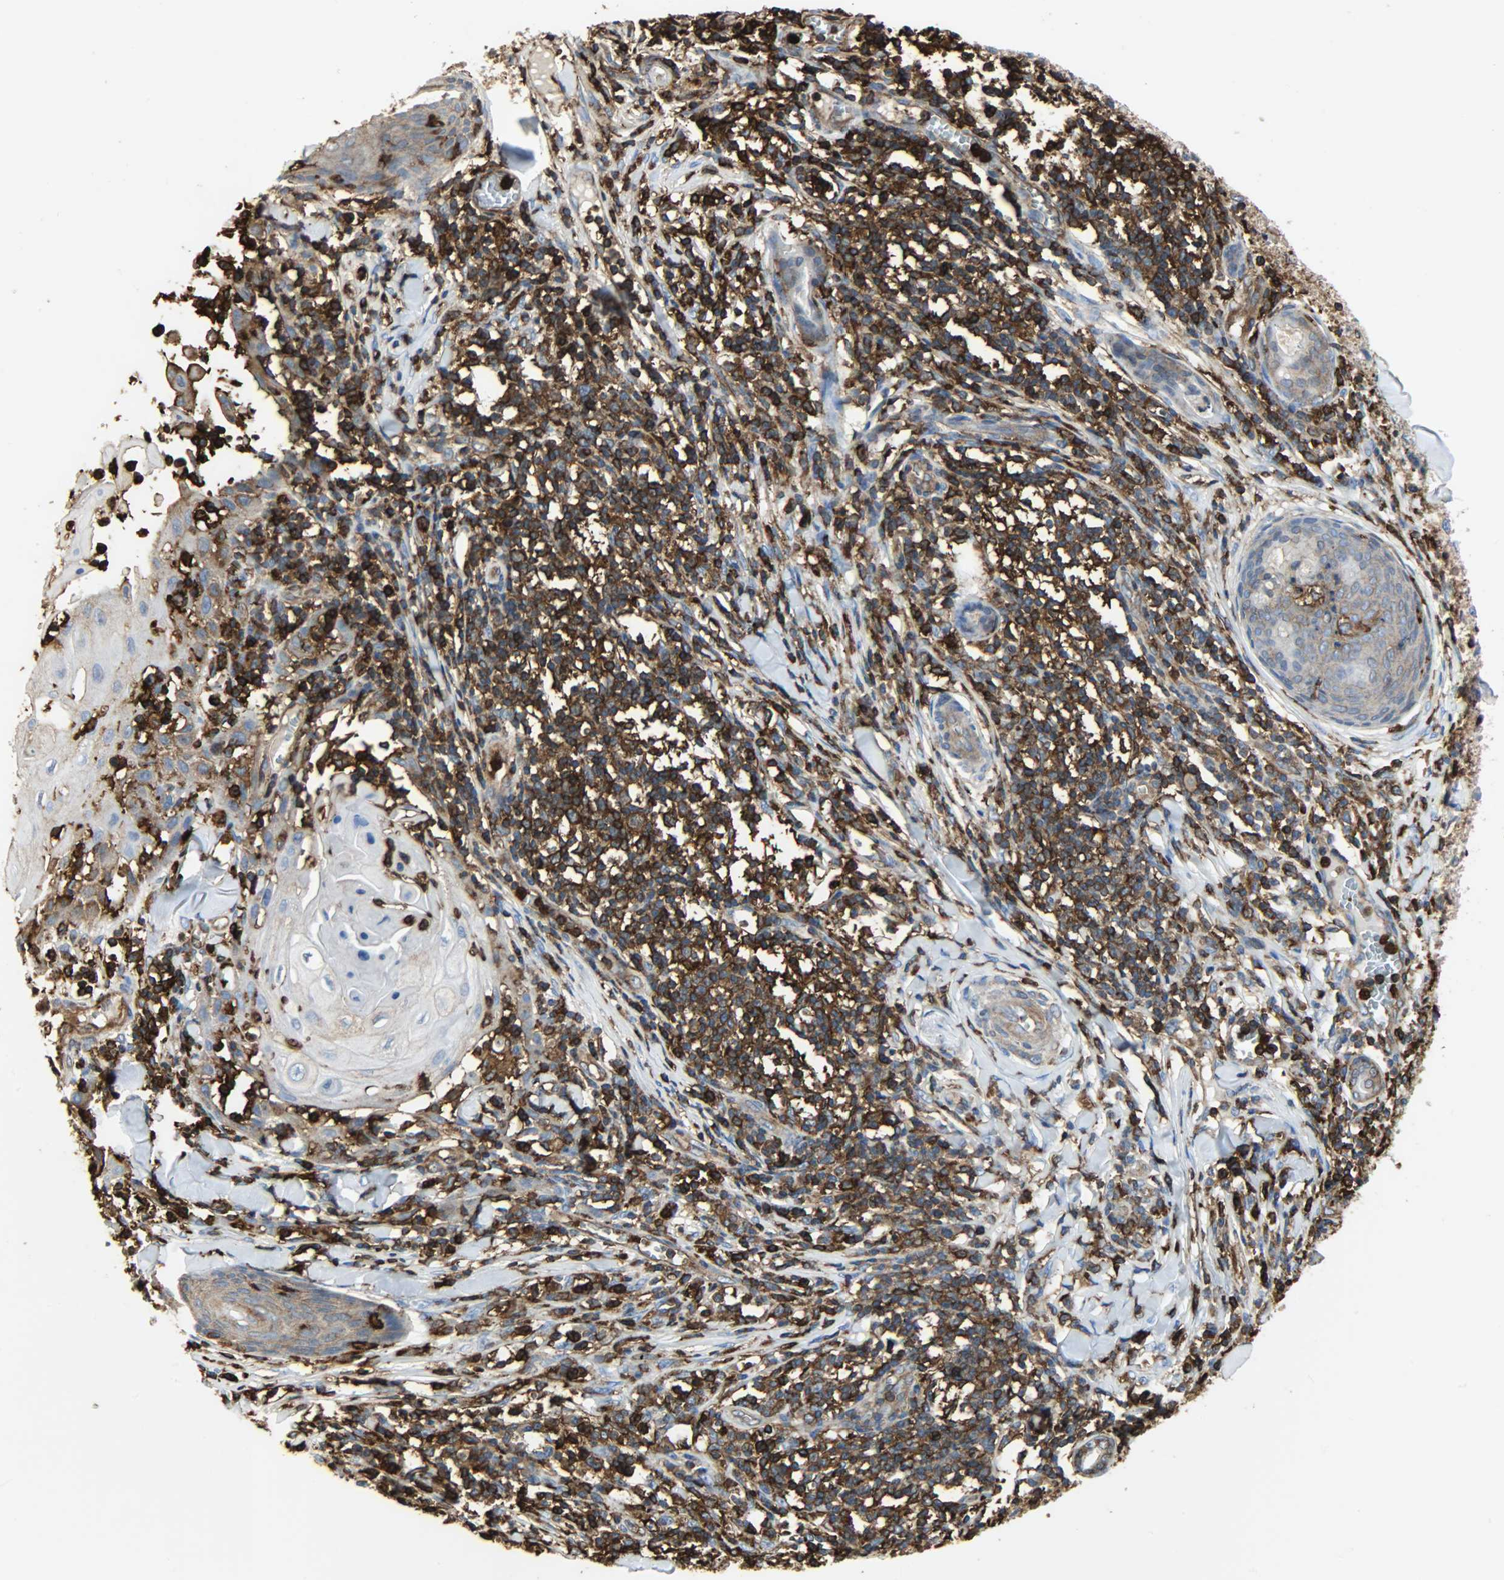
{"staining": {"intensity": "moderate", "quantity": "25%-75%", "location": "cytoplasmic/membranous"}, "tissue": "skin cancer", "cell_type": "Tumor cells", "image_type": "cancer", "snomed": [{"axis": "morphology", "description": "Squamous cell carcinoma, NOS"}, {"axis": "topography", "description": "Skin"}], "caption": "Skin squamous cell carcinoma was stained to show a protein in brown. There is medium levels of moderate cytoplasmic/membranous positivity in about 25%-75% of tumor cells.", "gene": "VASP", "patient": {"sex": "male", "age": 24}}